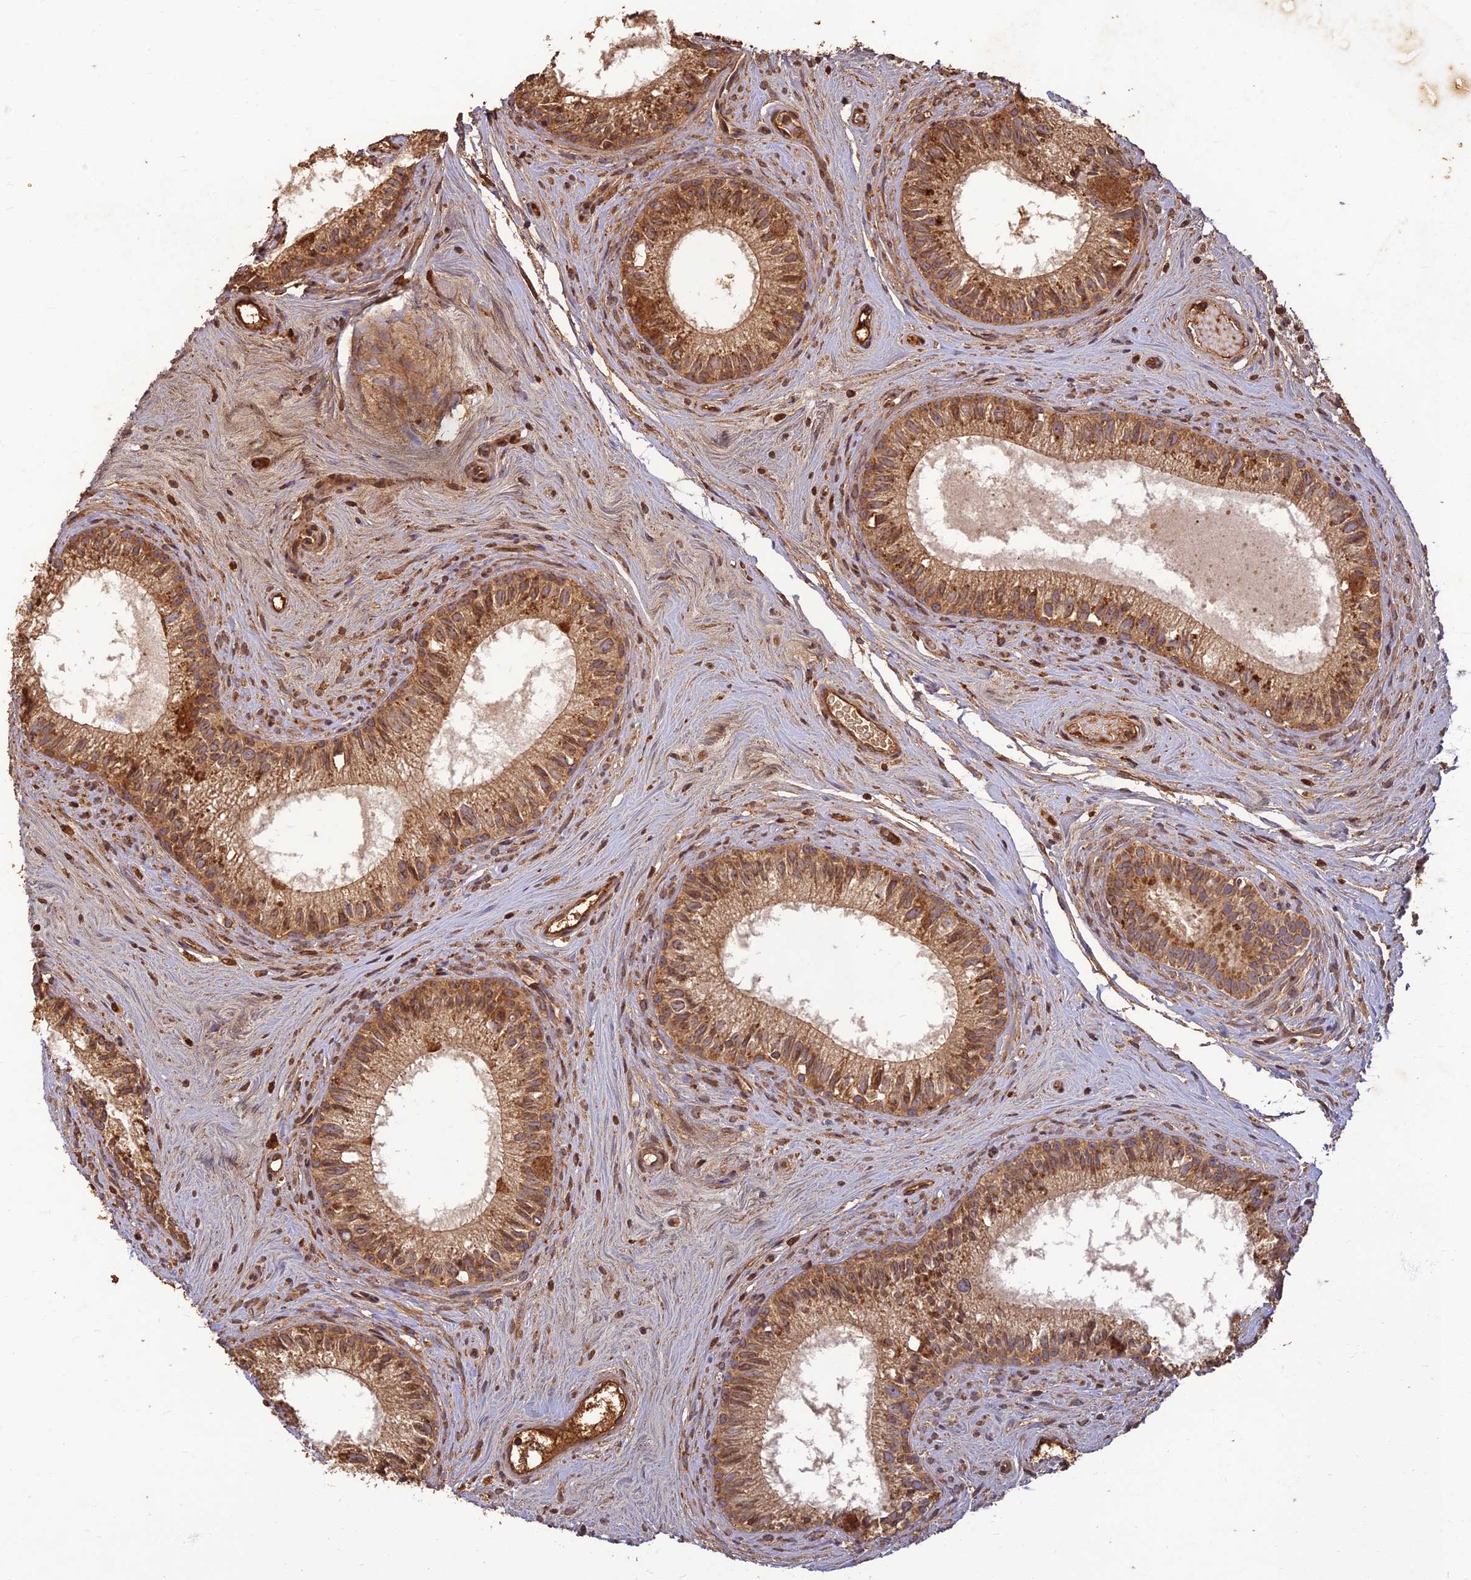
{"staining": {"intensity": "moderate", "quantity": ">75%", "location": "cytoplasmic/membranous"}, "tissue": "epididymis", "cell_type": "Glandular cells", "image_type": "normal", "snomed": [{"axis": "morphology", "description": "Normal tissue, NOS"}, {"axis": "topography", "description": "Epididymis"}], "caption": "This image demonstrates IHC staining of unremarkable human epididymis, with medium moderate cytoplasmic/membranous positivity in about >75% of glandular cells.", "gene": "CORO1C", "patient": {"sex": "male", "age": 71}}